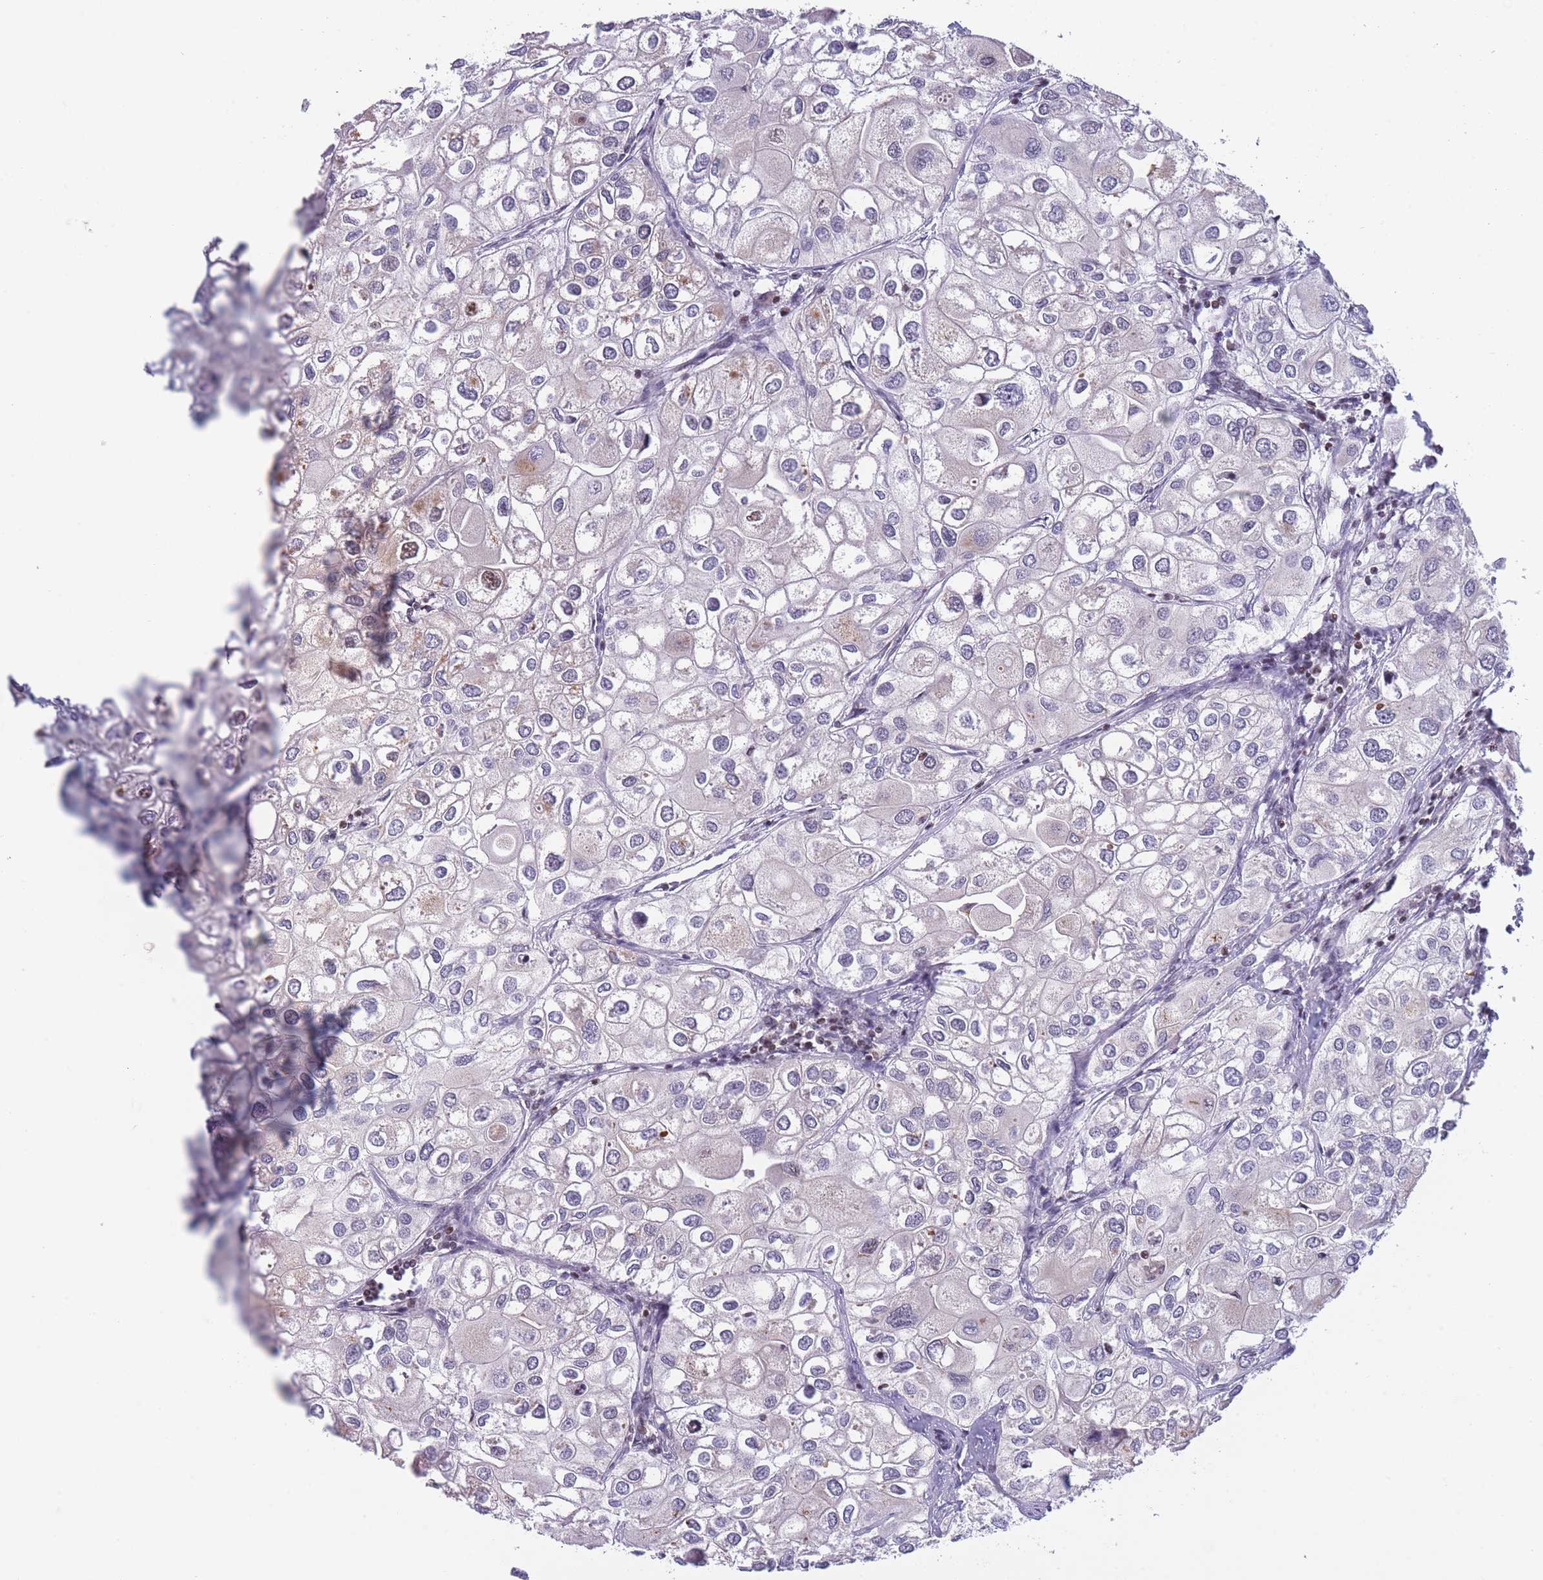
{"staining": {"intensity": "negative", "quantity": "none", "location": "none"}, "tissue": "urothelial cancer", "cell_type": "Tumor cells", "image_type": "cancer", "snomed": [{"axis": "morphology", "description": "Urothelial carcinoma, High grade"}, {"axis": "topography", "description": "Urinary bladder"}], "caption": "Immunohistochemistry of urothelial cancer reveals no expression in tumor cells. Nuclei are stained in blue.", "gene": "SLC35F5", "patient": {"sex": "male", "age": 64}}